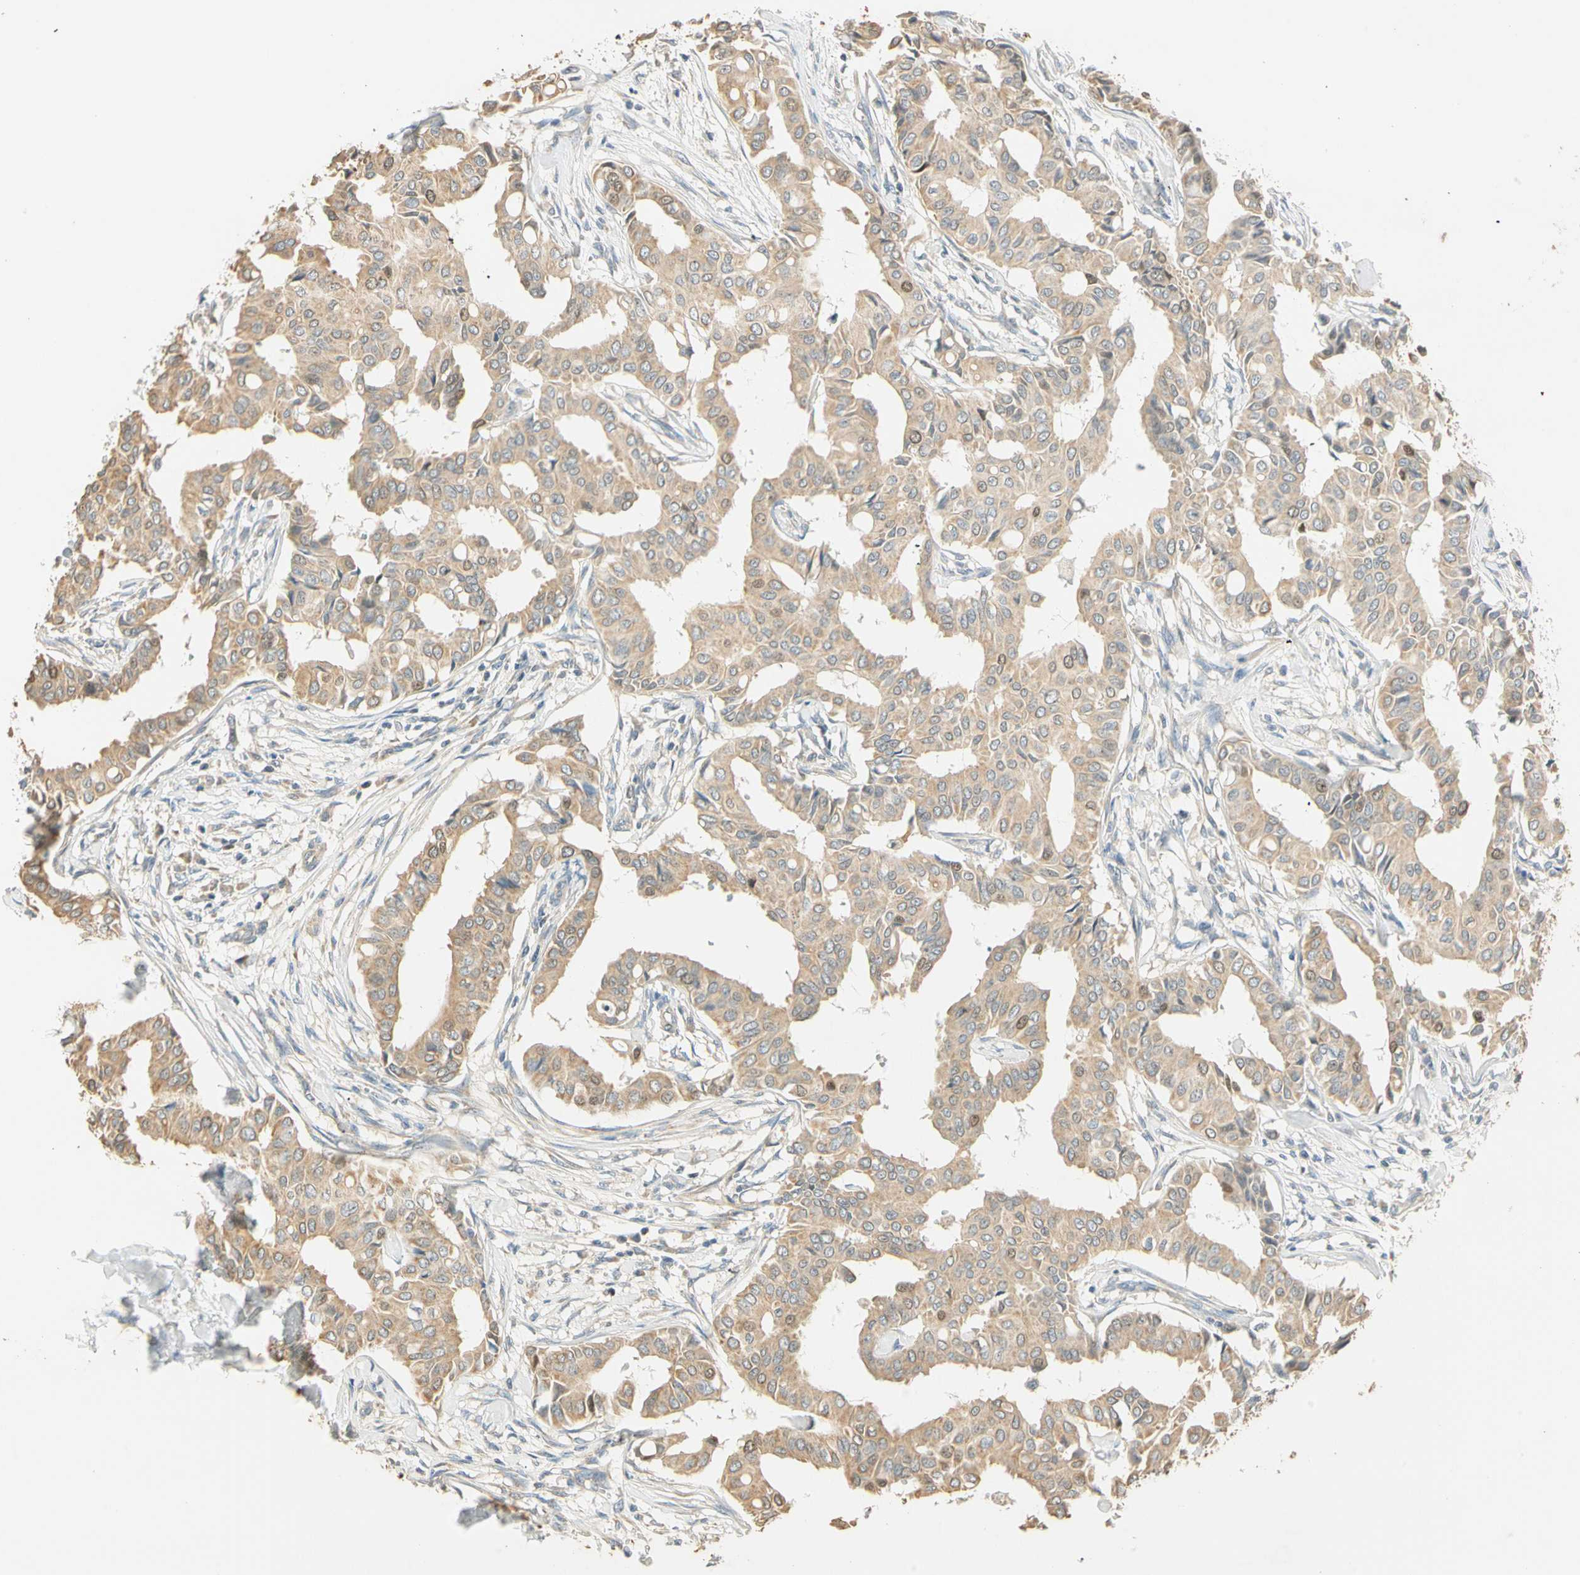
{"staining": {"intensity": "moderate", "quantity": "<25%", "location": "nuclear"}, "tissue": "head and neck cancer", "cell_type": "Tumor cells", "image_type": "cancer", "snomed": [{"axis": "morphology", "description": "Adenocarcinoma, NOS"}, {"axis": "topography", "description": "Salivary gland"}, {"axis": "topography", "description": "Head-Neck"}], "caption": "Moderate nuclear positivity for a protein is seen in approximately <25% of tumor cells of head and neck cancer (adenocarcinoma) using immunohistochemistry.", "gene": "RAD18", "patient": {"sex": "female", "age": 59}}